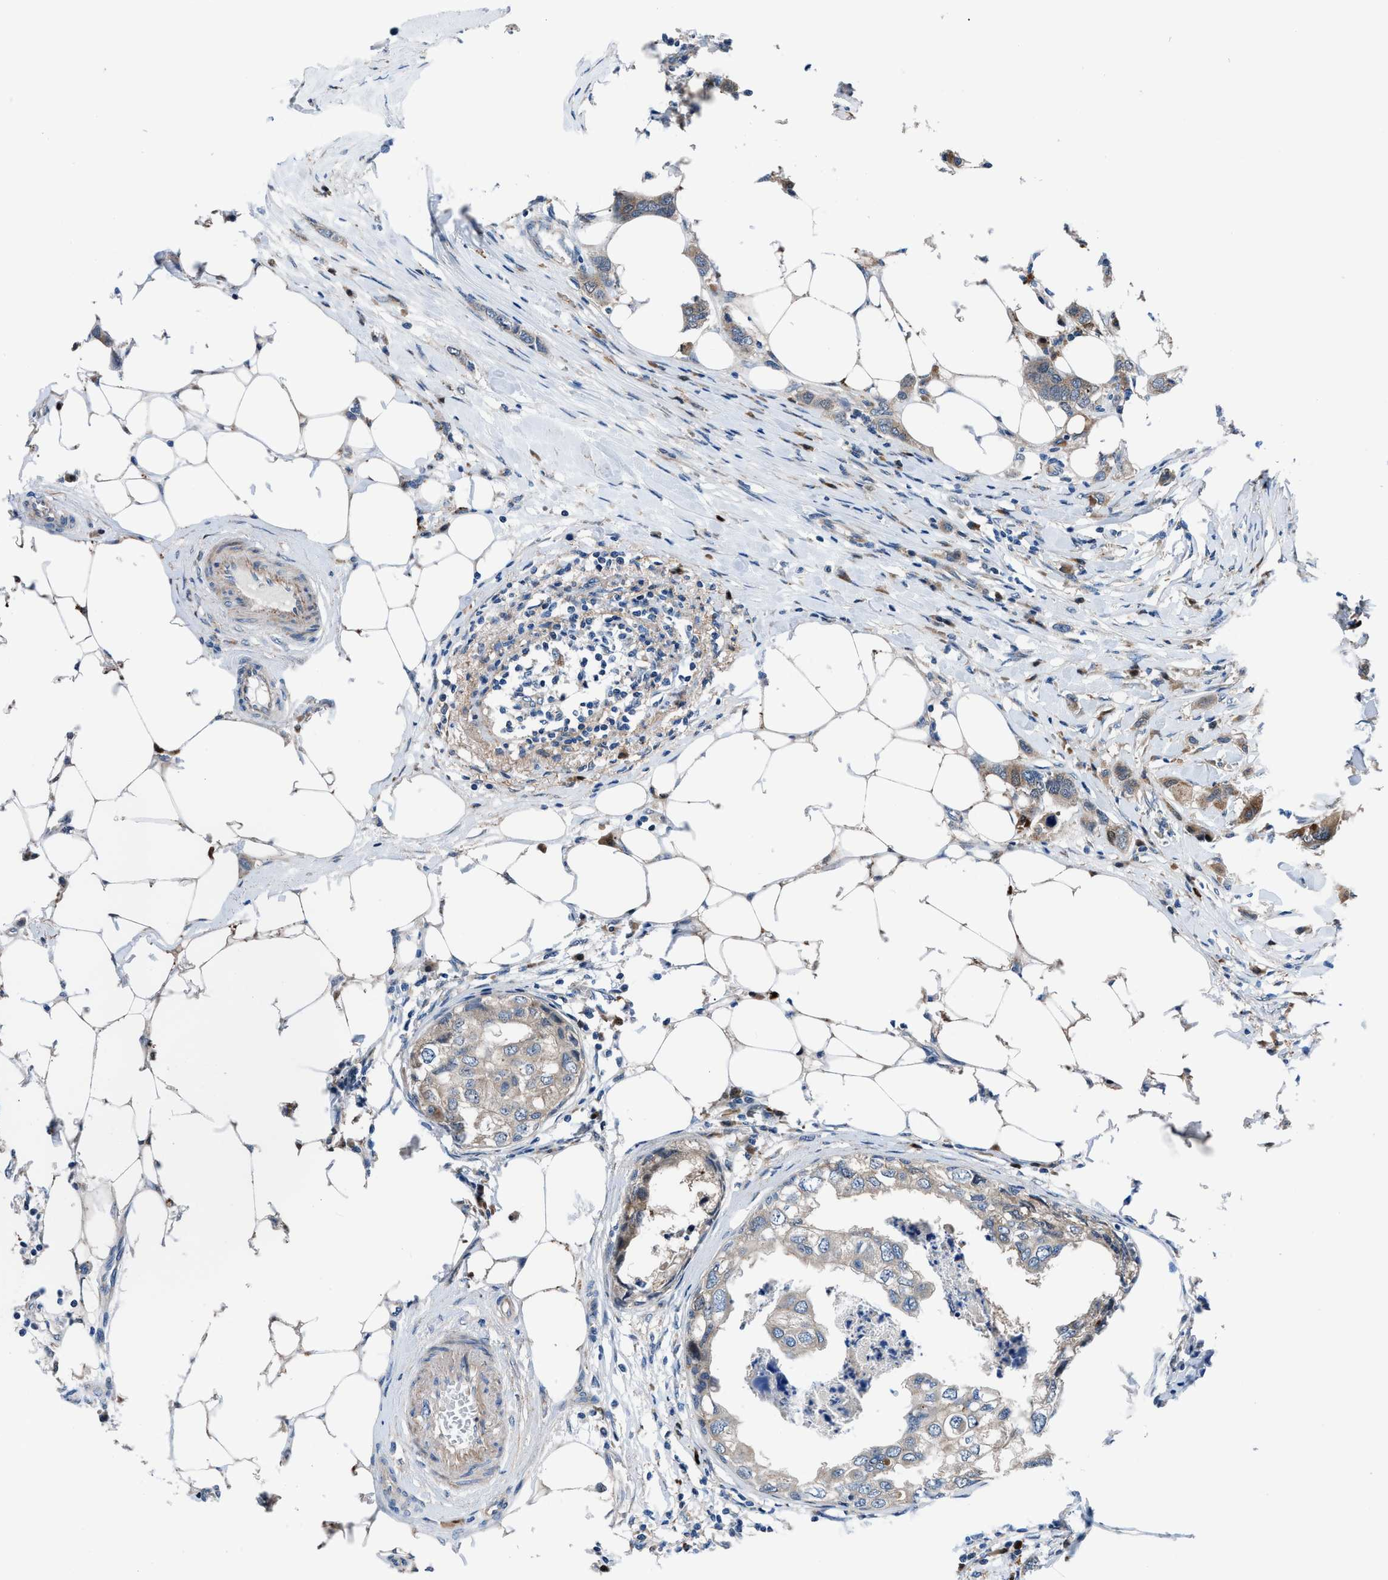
{"staining": {"intensity": "weak", "quantity": ">75%", "location": "cytoplasmic/membranous"}, "tissue": "breast cancer", "cell_type": "Tumor cells", "image_type": "cancer", "snomed": [{"axis": "morphology", "description": "Duct carcinoma"}, {"axis": "topography", "description": "Breast"}], "caption": "Protein expression analysis of breast cancer exhibits weak cytoplasmic/membranous staining in about >75% of tumor cells. The staining was performed using DAB, with brown indicating positive protein expression. Nuclei are stained blue with hematoxylin.", "gene": "UAP1", "patient": {"sex": "female", "age": 50}}